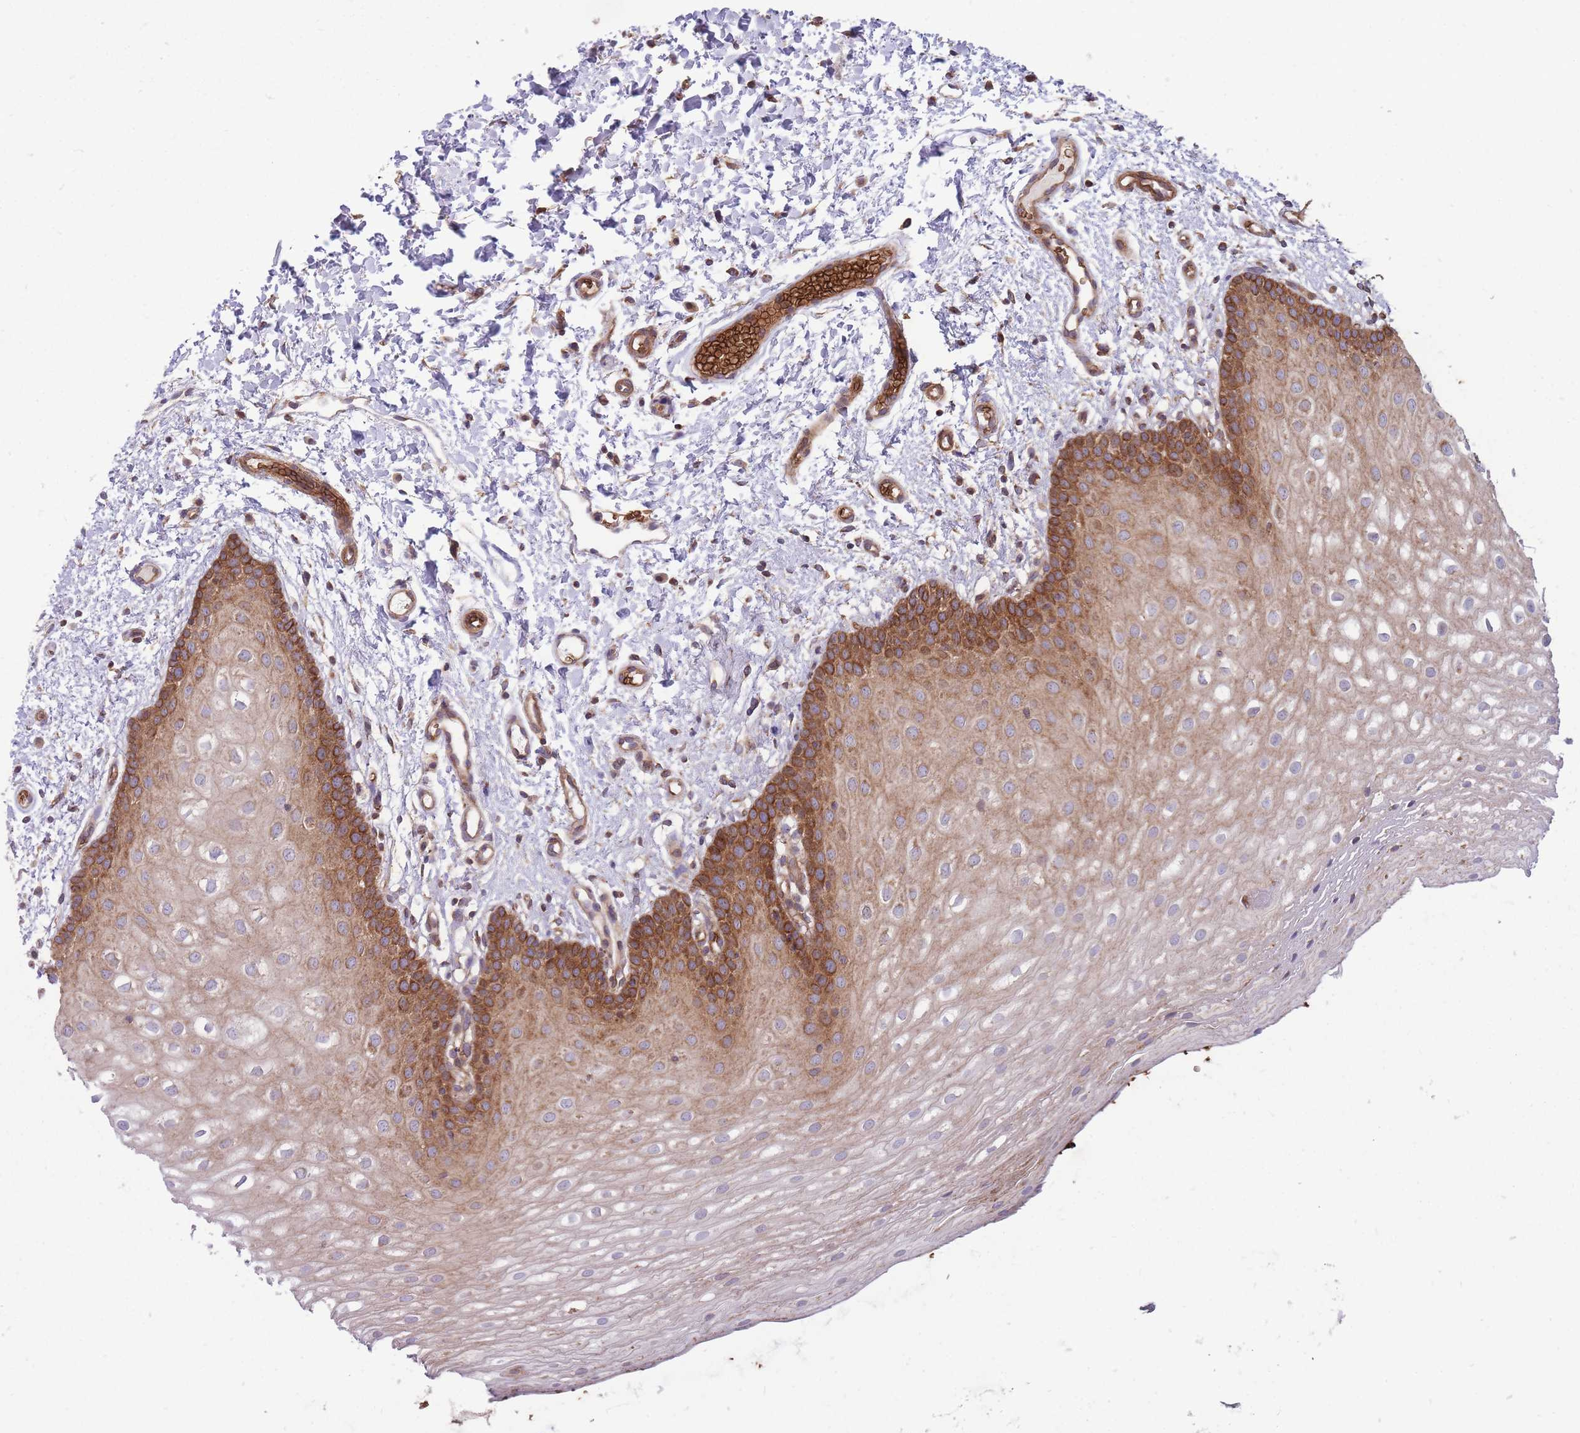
{"staining": {"intensity": "strong", "quantity": "25%-75%", "location": "cytoplasmic/membranous"}, "tissue": "oral mucosa", "cell_type": "Squamous epithelial cells", "image_type": "normal", "snomed": [{"axis": "morphology", "description": "Normal tissue, NOS"}, {"axis": "topography", "description": "Oral tissue"}], "caption": "The histopathology image reveals a brown stain indicating the presence of a protein in the cytoplasmic/membranous of squamous epithelial cells in oral mucosa.", "gene": "ANKRD10", "patient": {"sex": "female", "age": 54}}